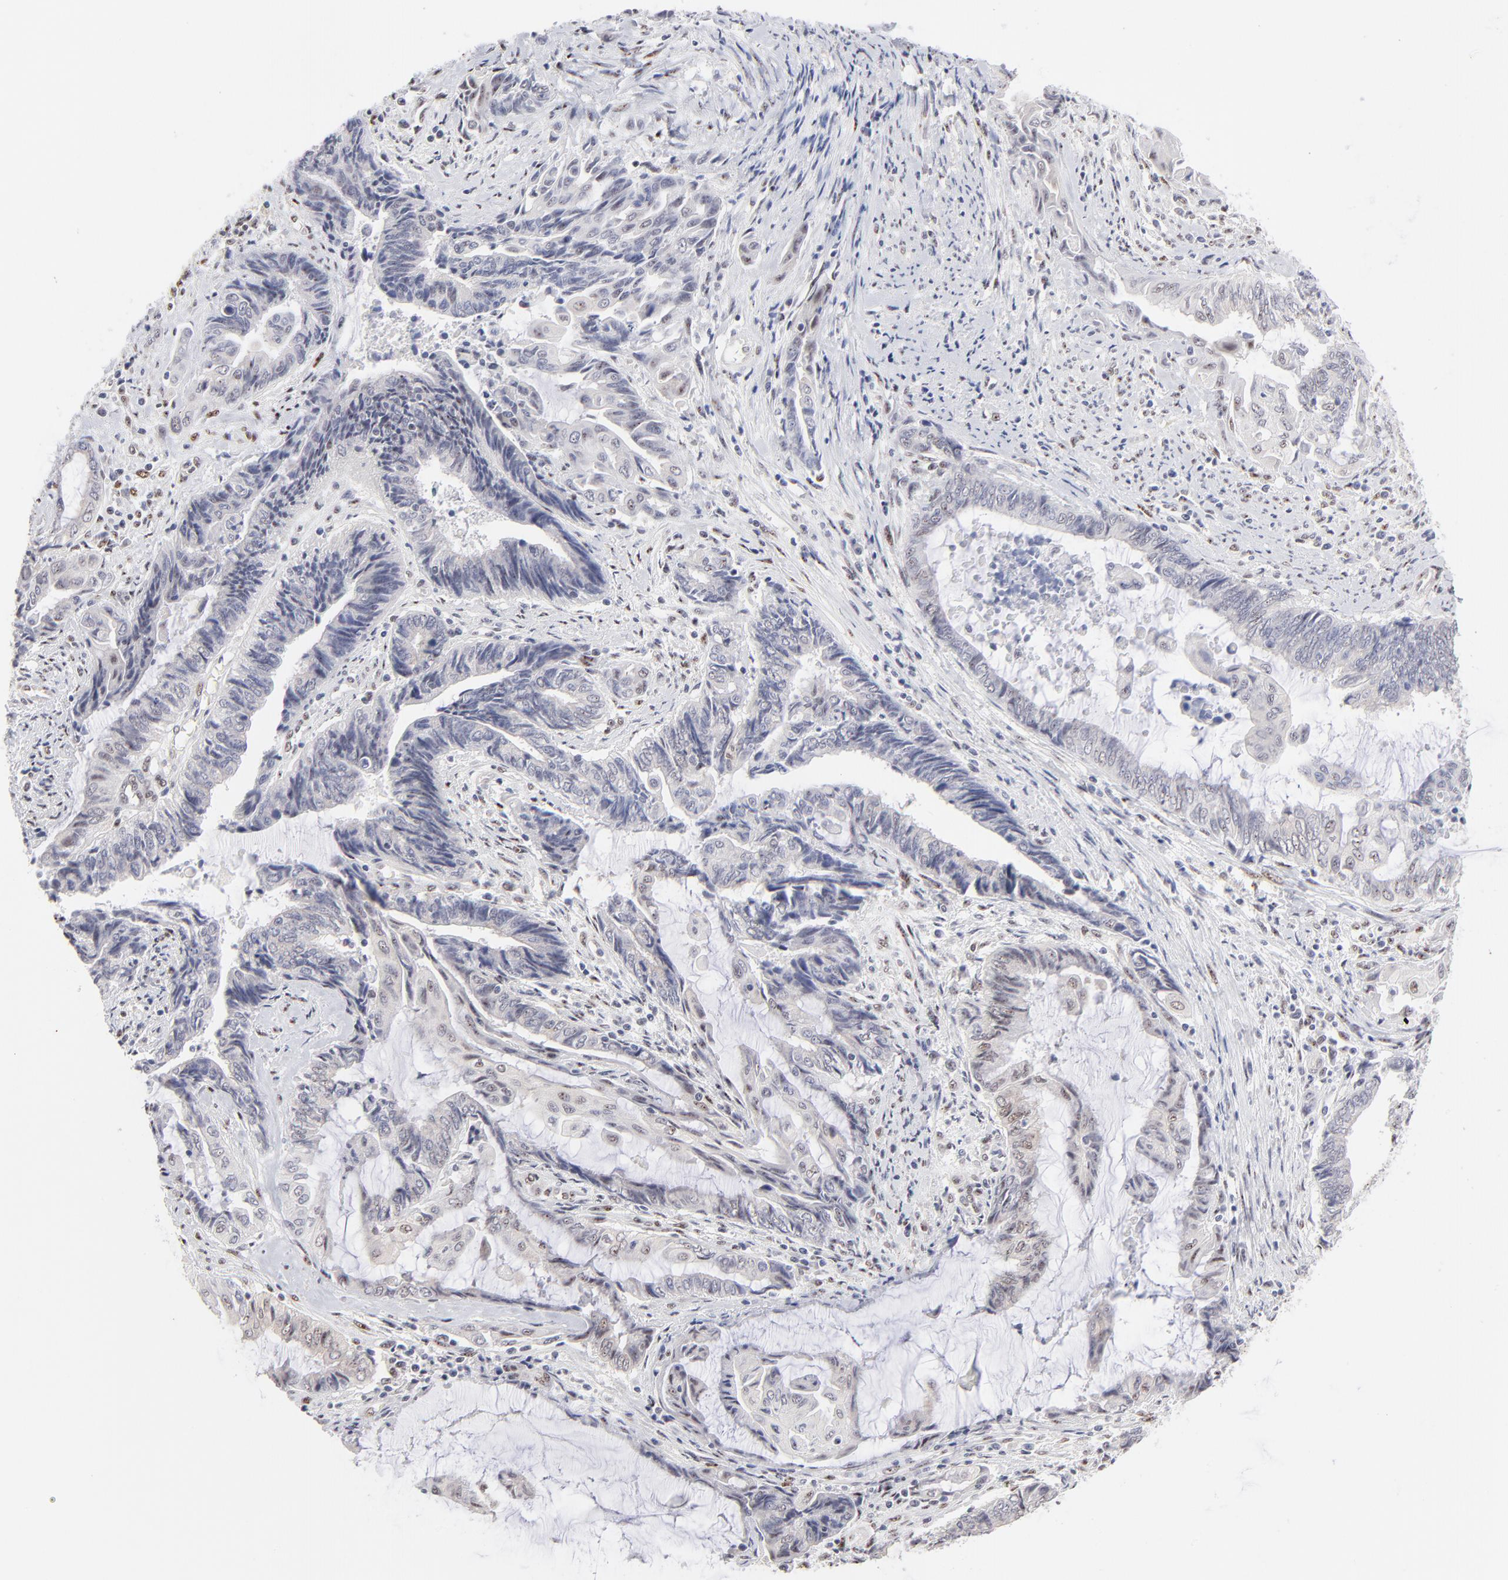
{"staining": {"intensity": "negative", "quantity": "none", "location": "none"}, "tissue": "endometrial cancer", "cell_type": "Tumor cells", "image_type": "cancer", "snomed": [{"axis": "morphology", "description": "Adenocarcinoma, NOS"}, {"axis": "topography", "description": "Uterus"}, {"axis": "topography", "description": "Endometrium"}], "caption": "DAB (3,3'-diaminobenzidine) immunohistochemical staining of adenocarcinoma (endometrial) exhibits no significant expression in tumor cells.", "gene": "STAT3", "patient": {"sex": "female", "age": 70}}